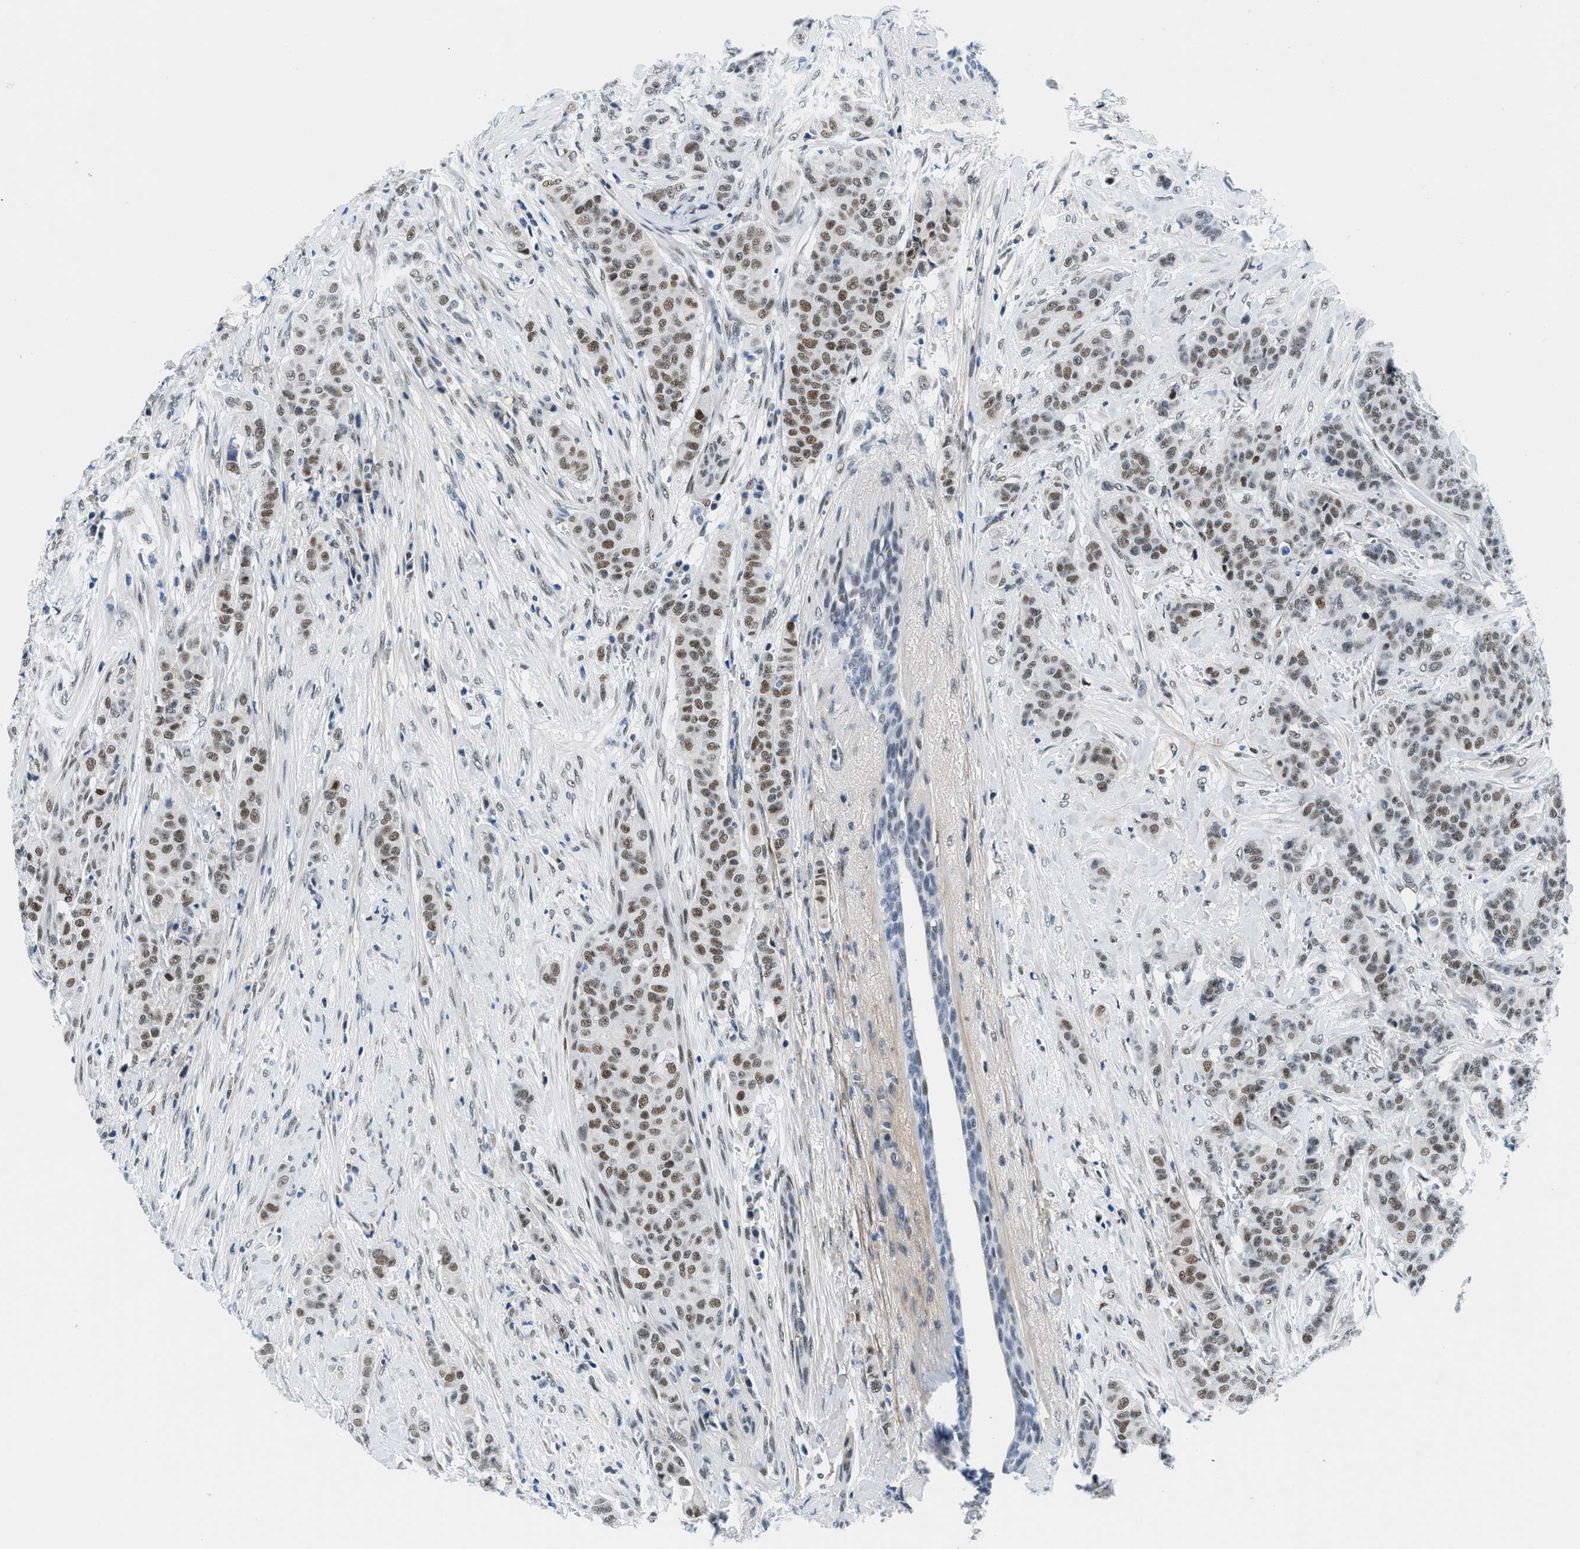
{"staining": {"intensity": "moderate", "quantity": ">75%", "location": "nuclear"}, "tissue": "breast cancer", "cell_type": "Tumor cells", "image_type": "cancer", "snomed": [{"axis": "morphology", "description": "Normal tissue, NOS"}, {"axis": "morphology", "description": "Duct carcinoma"}, {"axis": "topography", "description": "Breast"}], "caption": "The histopathology image reveals a brown stain indicating the presence of a protein in the nuclear of tumor cells in breast cancer (infiltrating ductal carcinoma).", "gene": "SMARCAD1", "patient": {"sex": "female", "age": 40}}